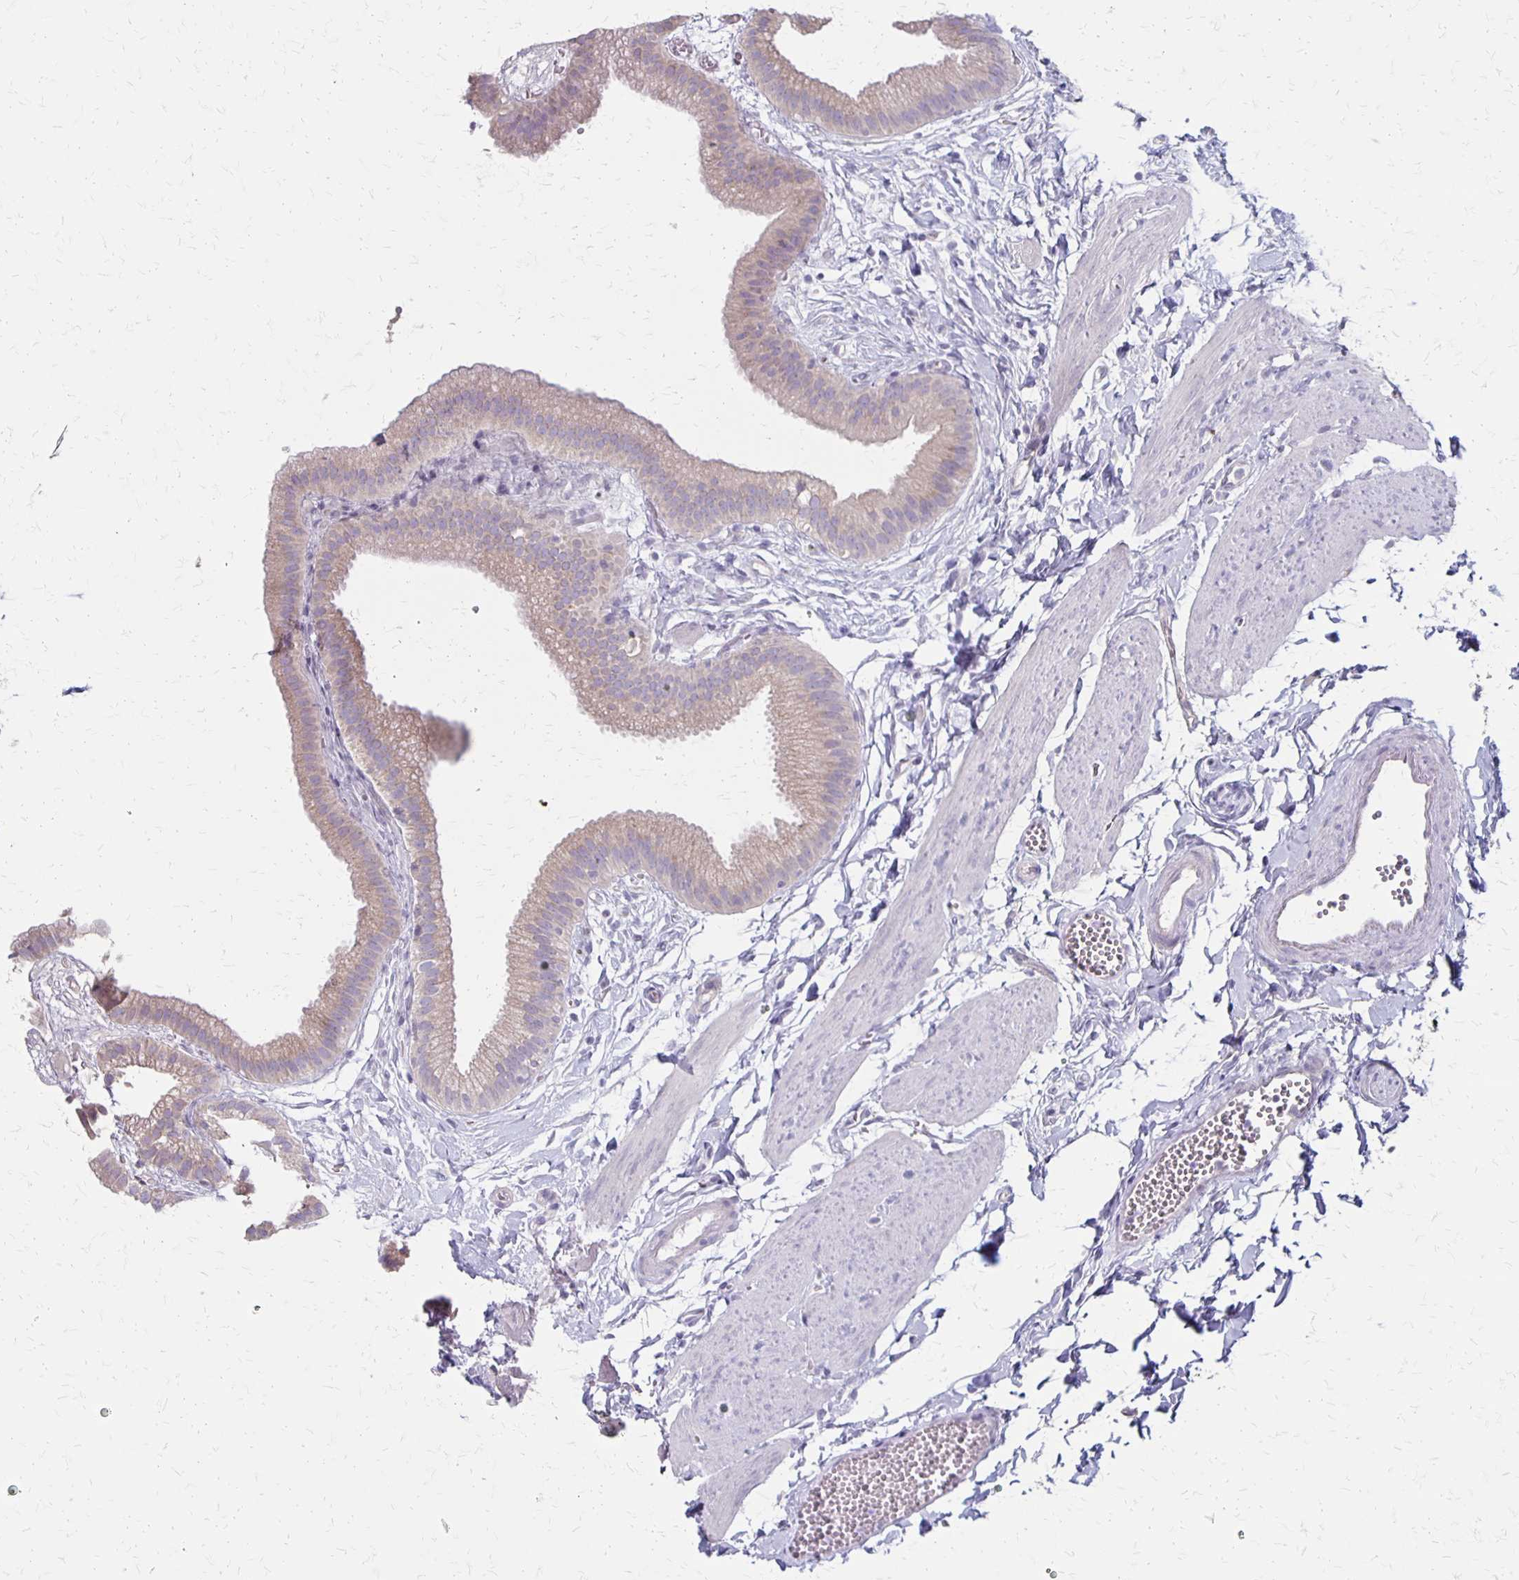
{"staining": {"intensity": "weak", "quantity": "<25%", "location": "cytoplasmic/membranous"}, "tissue": "gallbladder", "cell_type": "Glandular cells", "image_type": "normal", "snomed": [{"axis": "morphology", "description": "Normal tissue, NOS"}, {"axis": "topography", "description": "Gallbladder"}], "caption": "High magnification brightfield microscopy of benign gallbladder stained with DAB (brown) and counterstained with hematoxylin (blue): glandular cells show no significant positivity.", "gene": "HOMER1", "patient": {"sex": "female", "age": 63}}